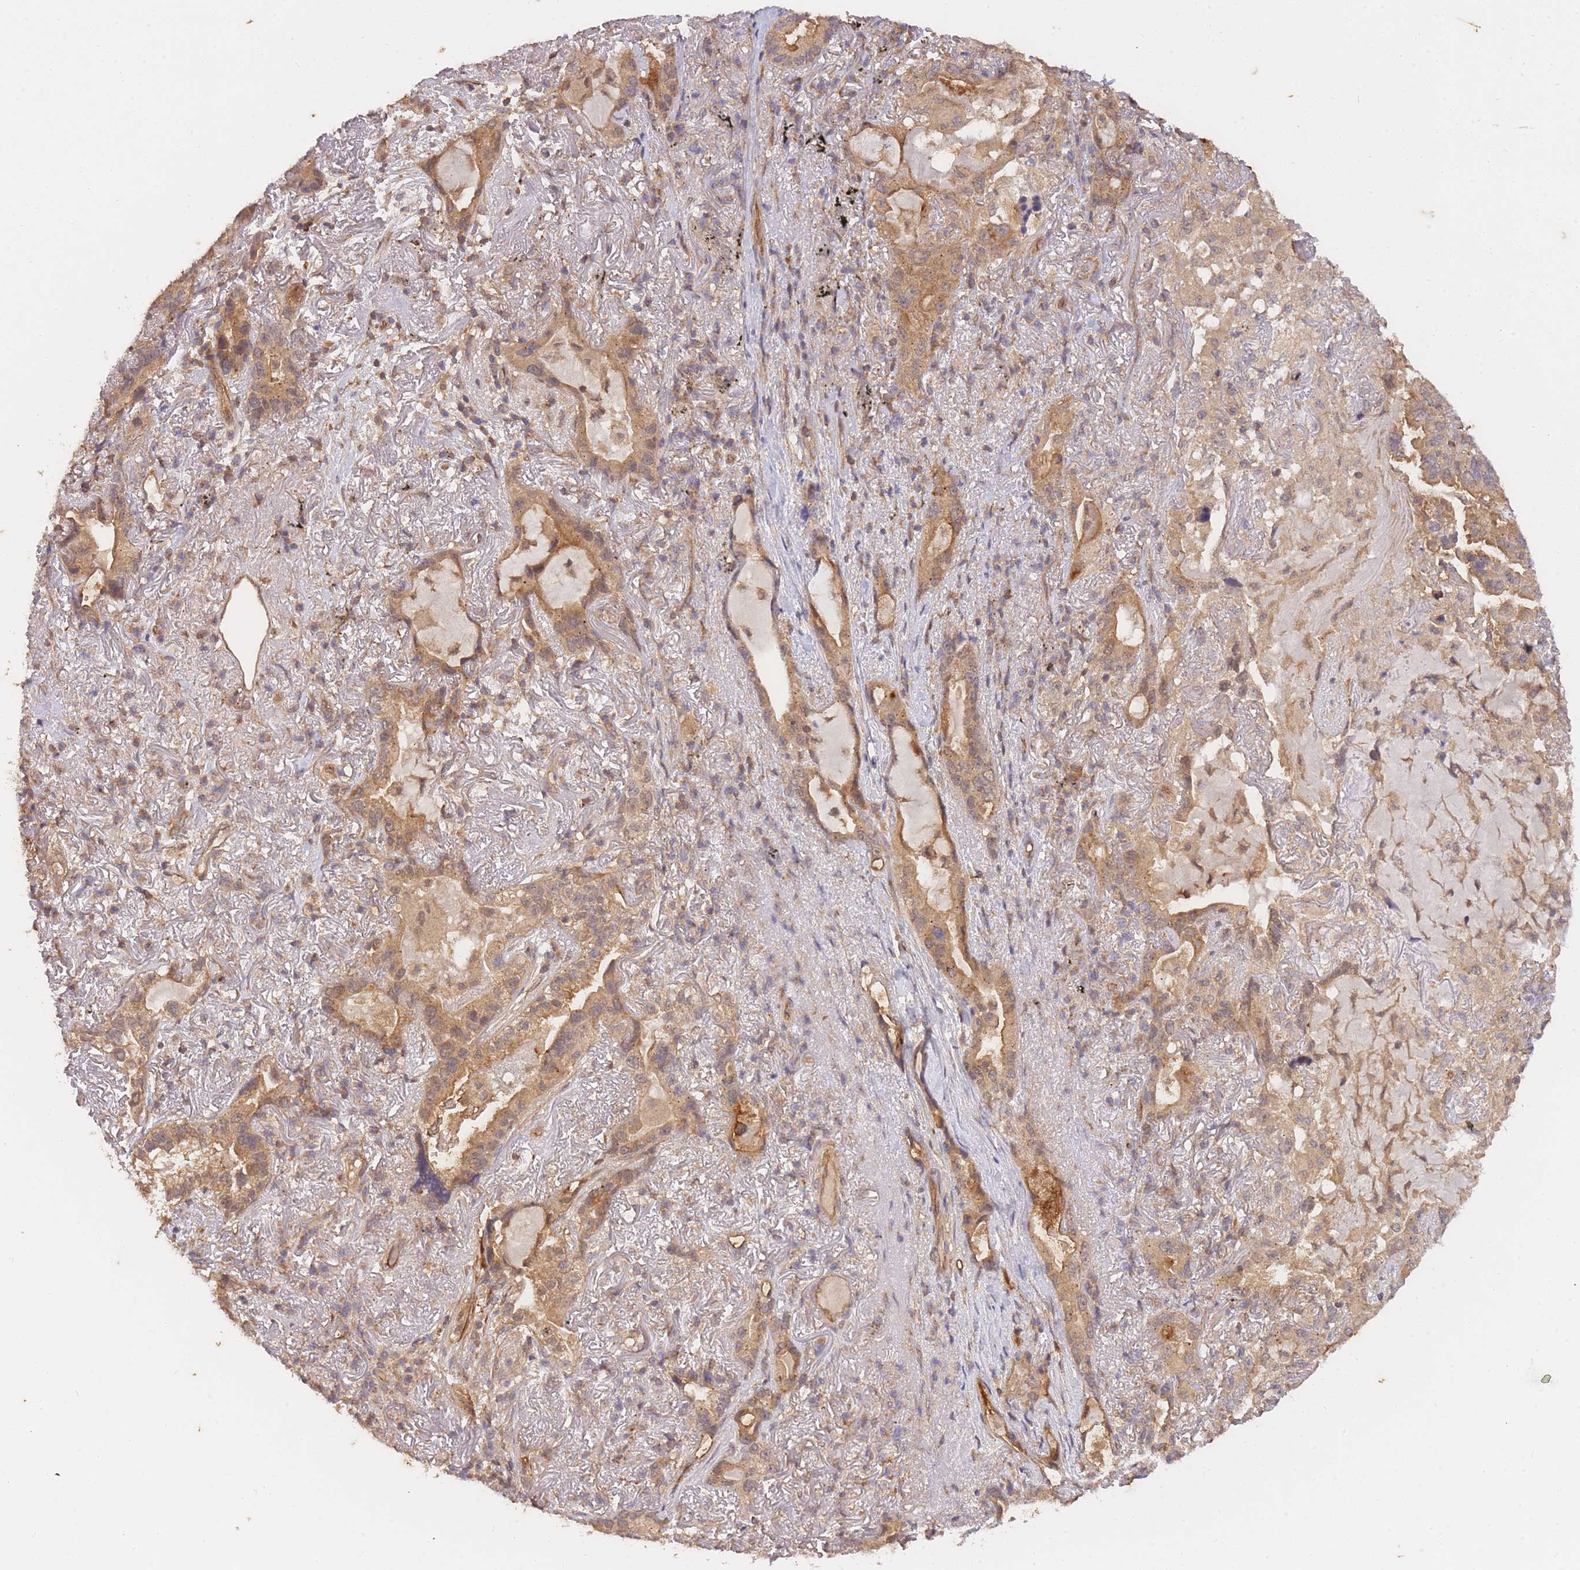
{"staining": {"intensity": "moderate", "quantity": ">75%", "location": "cytoplasmic/membranous"}, "tissue": "lung cancer", "cell_type": "Tumor cells", "image_type": "cancer", "snomed": [{"axis": "morphology", "description": "Adenocarcinoma, NOS"}, {"axis": "topography", "description": "Lung"}], "caption": "Protein staining reveals moderate cytoplasmic/membranous positivity in about >75% of tumor cells in lung cancer.", "gene": "ST8SIA4", "patient": {"sex": "female", "age": 69}}